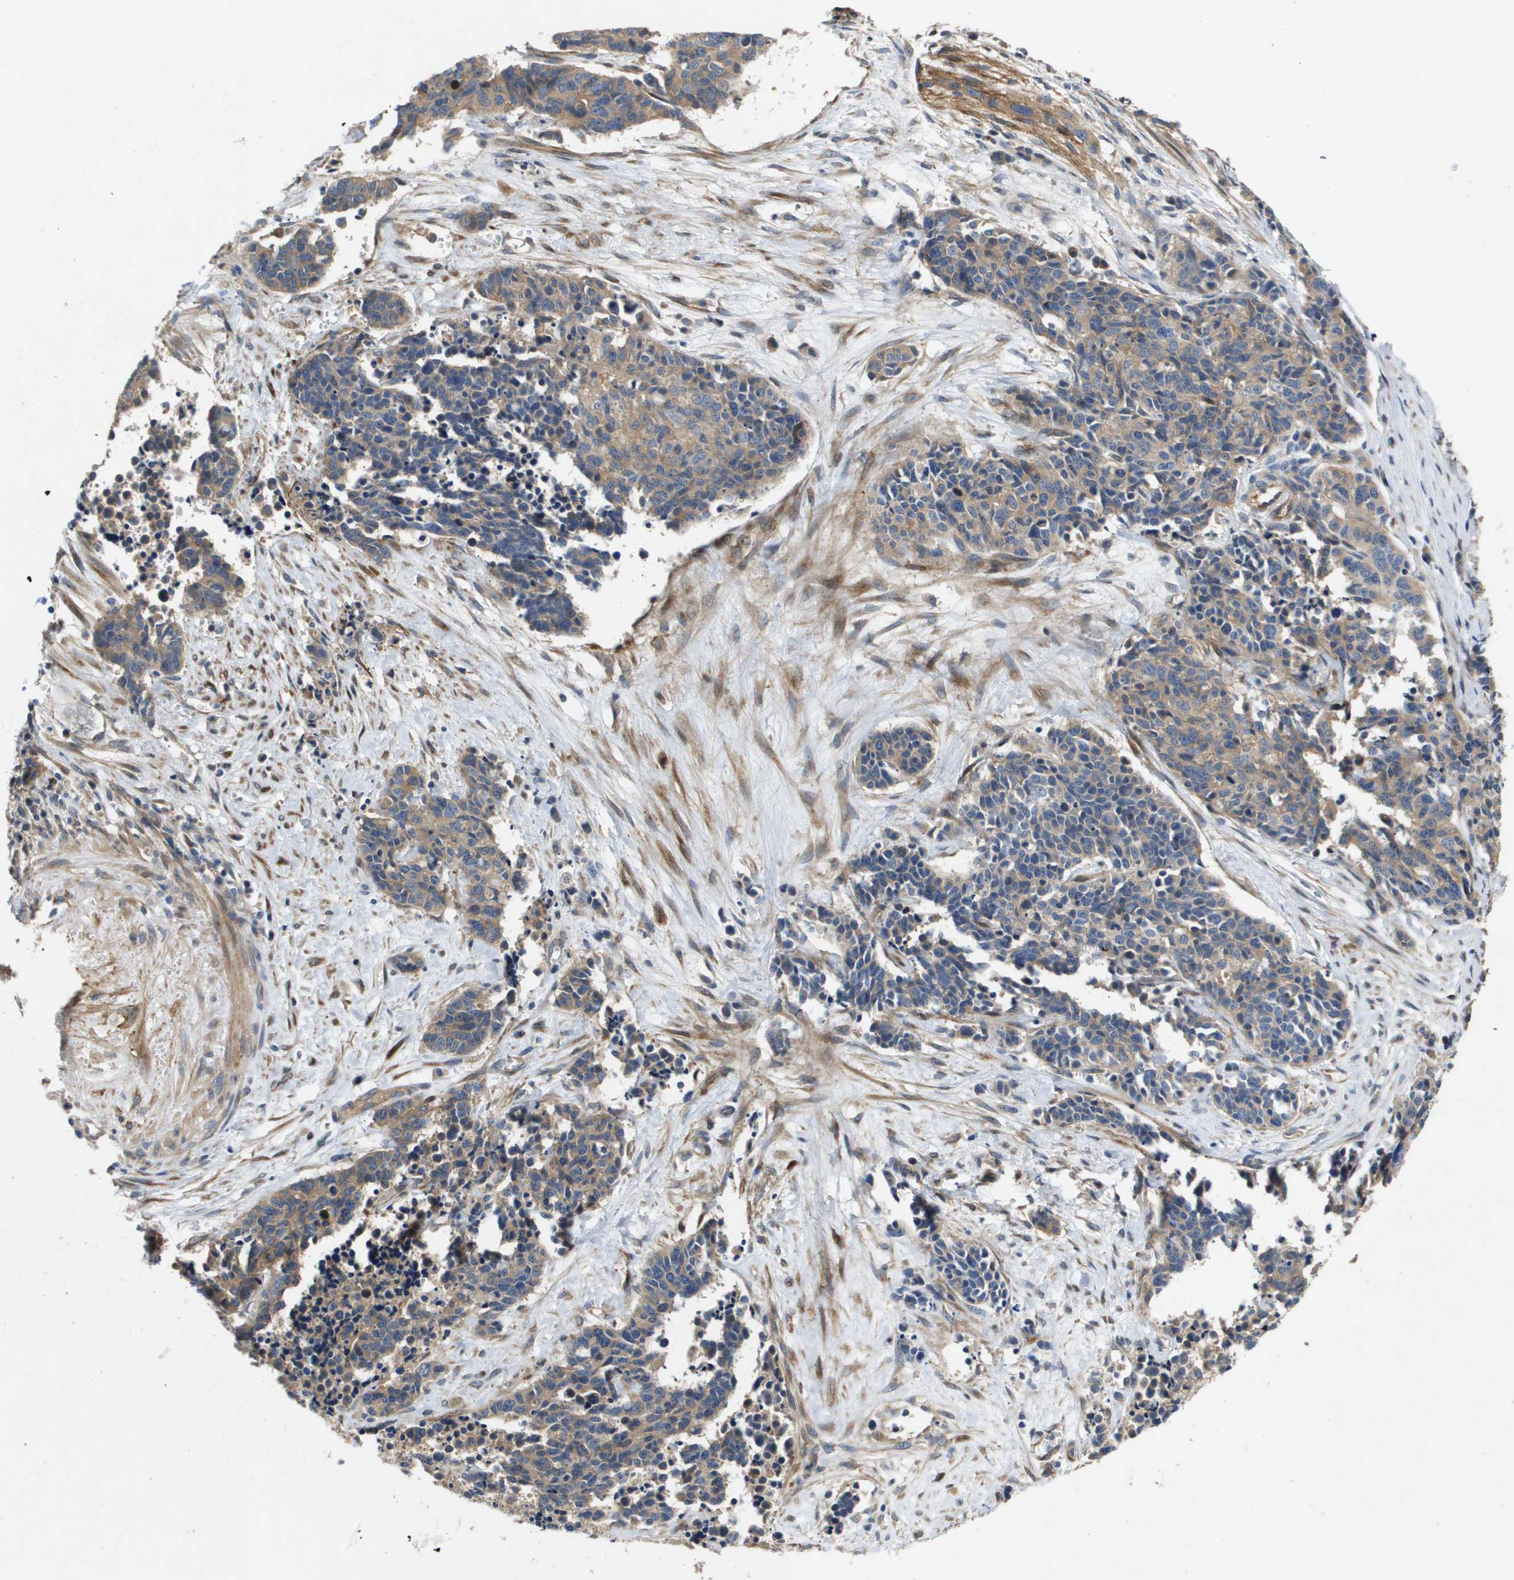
{"staining": {"intensity": "moderate", "quantity": ">75%", "location": "cytoplasmic/membranous"}, "tissue": "cervical cancer", "cell_type": "Tumor cells", "image_type": "cancer", "snomed": [{"axis": "morphology", "description": "Squamous cell carcinoma, NOS"}, {"axis": "topography", "description": "Cervix"}], "caption": "Brown immunohistochemical staining in cervical squamous cell carcinoma reveals moderate cytoplasmic/membranous expression in about >75% of tumor cells.", "gene": "ENTPD2", "patient": {"sex": "female", "age": 35}}